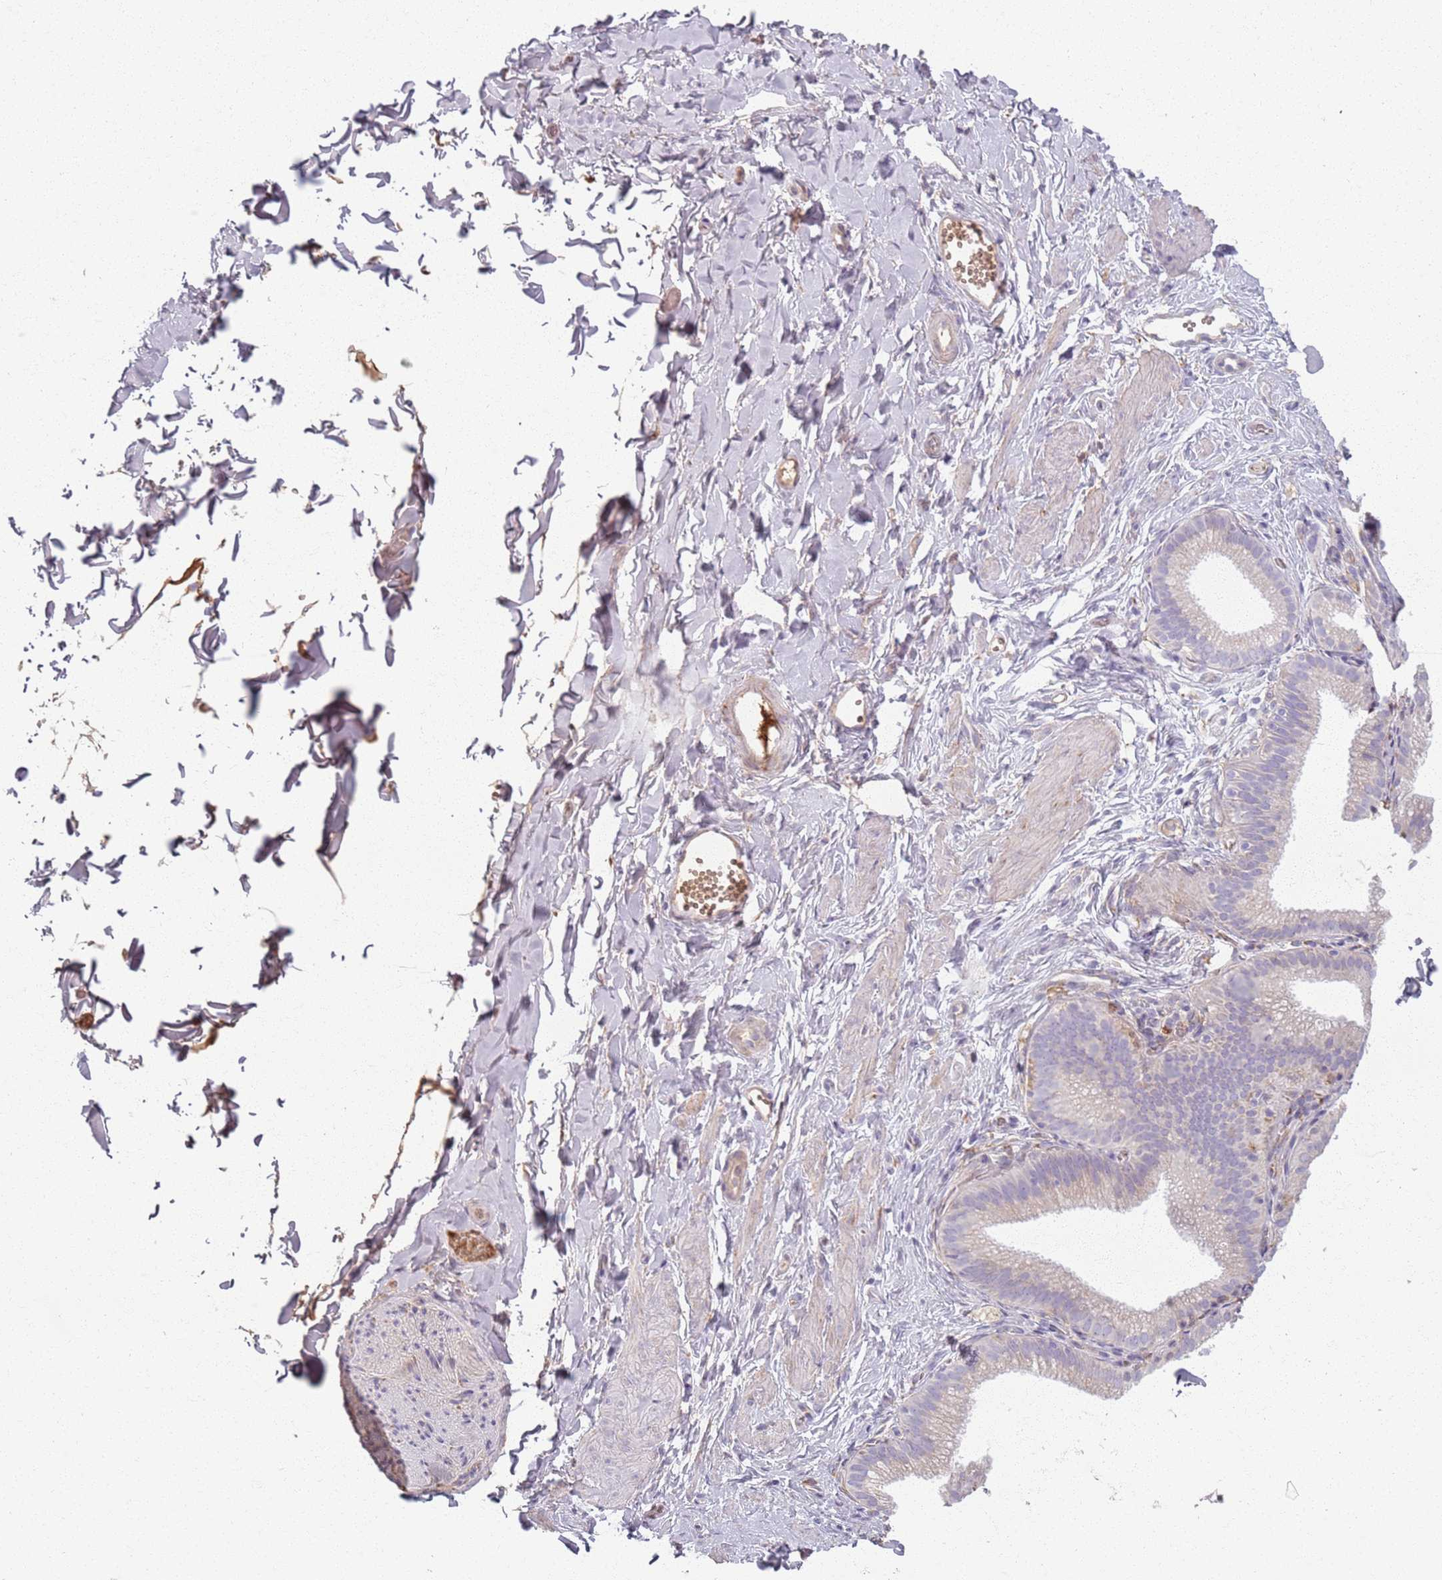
{"staining": {"intensity": "moderate", "quantity": ">75%", "location": "cytoplasmic/membranous"}, "tissue": "adipose tissue", "cell_type": "Adipocytes", "image_type": "normal", "snomed": [{"axis": "morphology", "description": "Normal tissue, NOS"}, {"axis": "topography", "description": "Gallbladder"}, {"axis": "topography", "description": "Peripheral nerve tissue"}], "caption": "The histopathology image exhibits staining of benign adipose tissue, revealing moderate cytoplasmic/membranous protein positivity (brown color) within adipocytes.", "gene": "COLGALT1", "patient": {"sex": "male", "age": 38}}